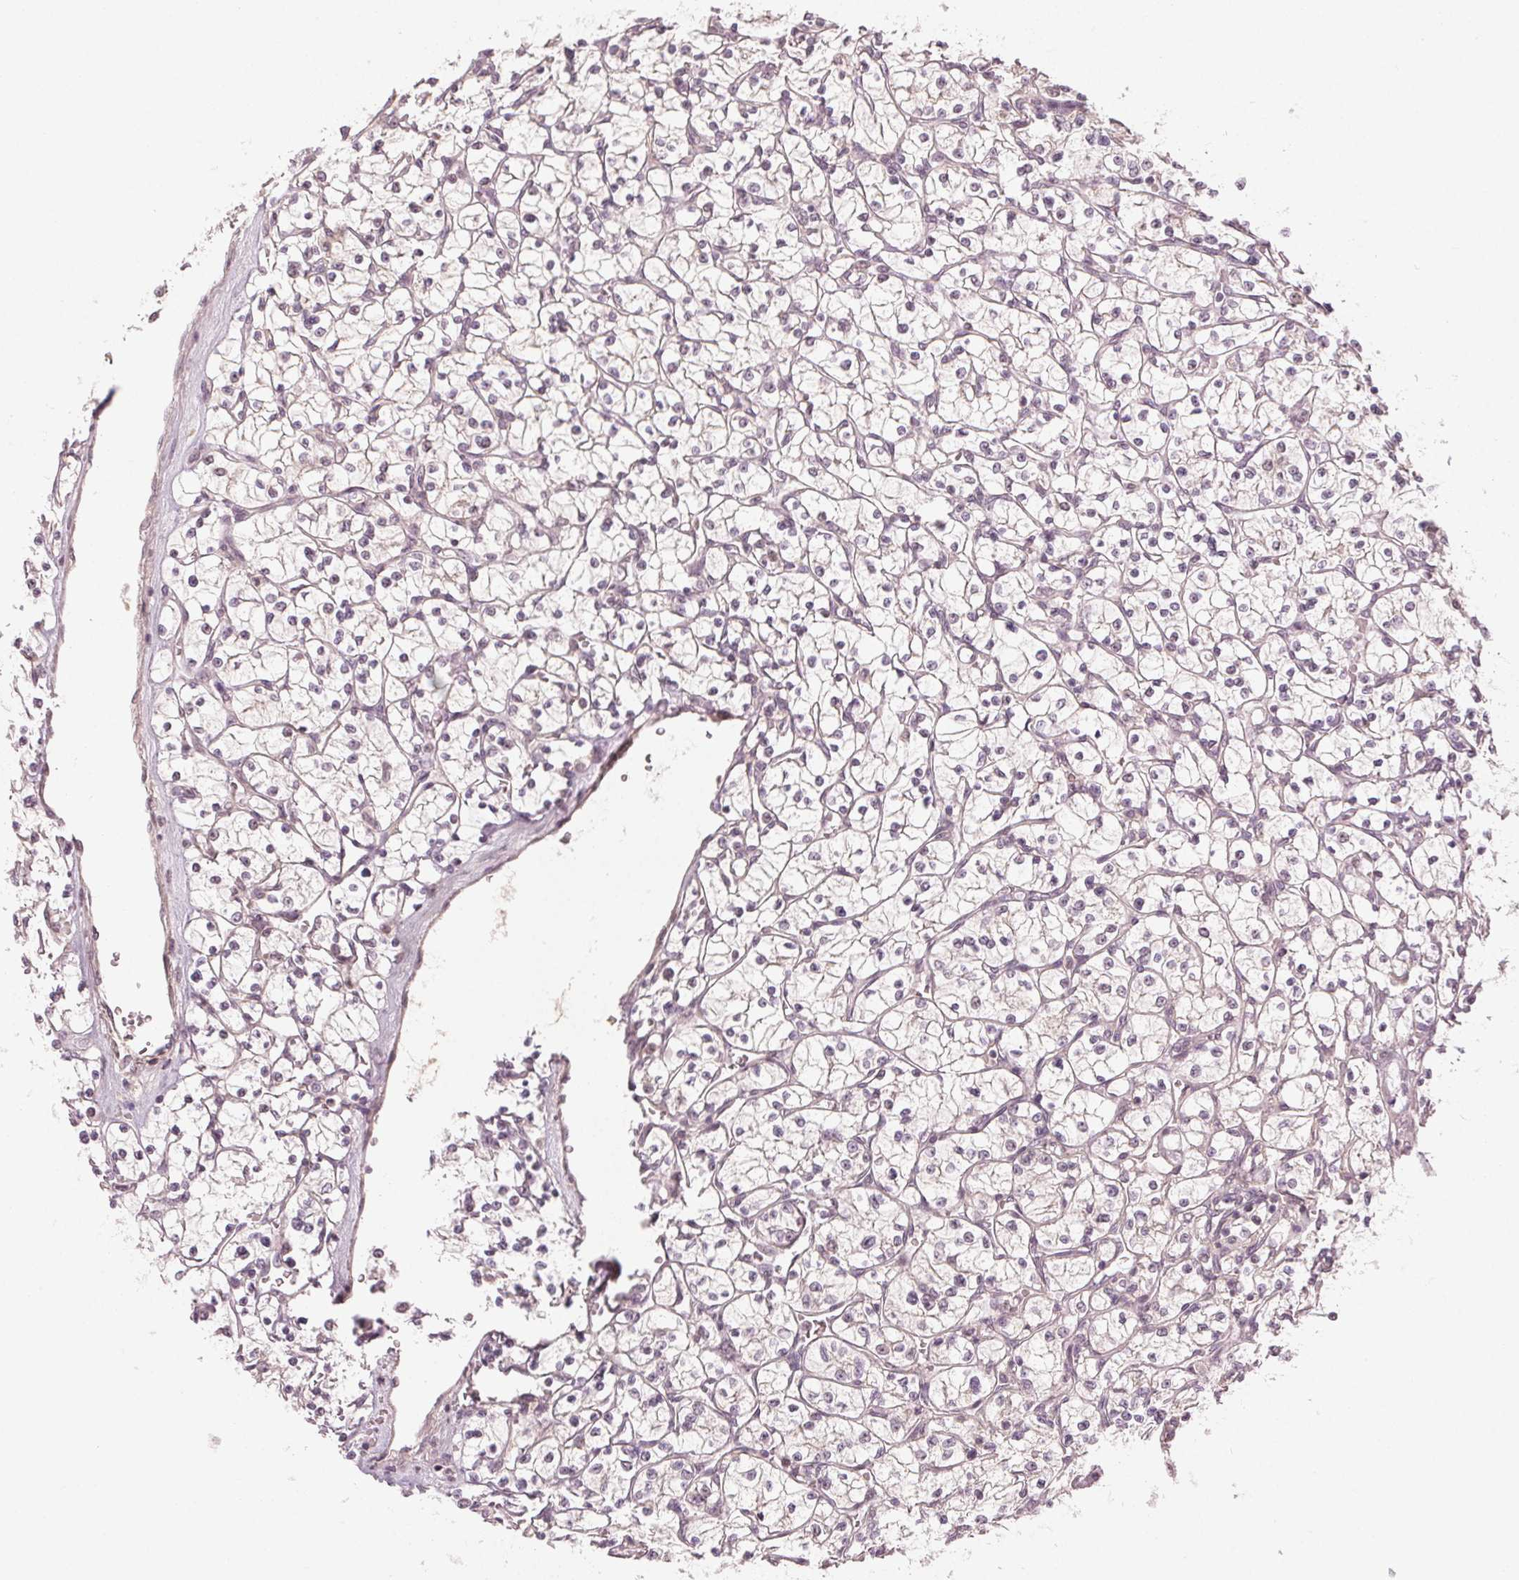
{"staining": {"intensity": "negative", "quantity": "none", "location": "none"}, "tissue": "renal cancer", "cell_type": "Tumor cells", "image_type": "cancer", "snomed": [{"axis": "morphology", "description": "Adenocarcinoma, NOS"}, {"axis": "topography", "description": "Kidney"}], "caption": "Tumor cells are negative for protein expression in human renal adenocarcinoma.", "gene": "TUB", "patient": {"sex": "female", "age": 64}}